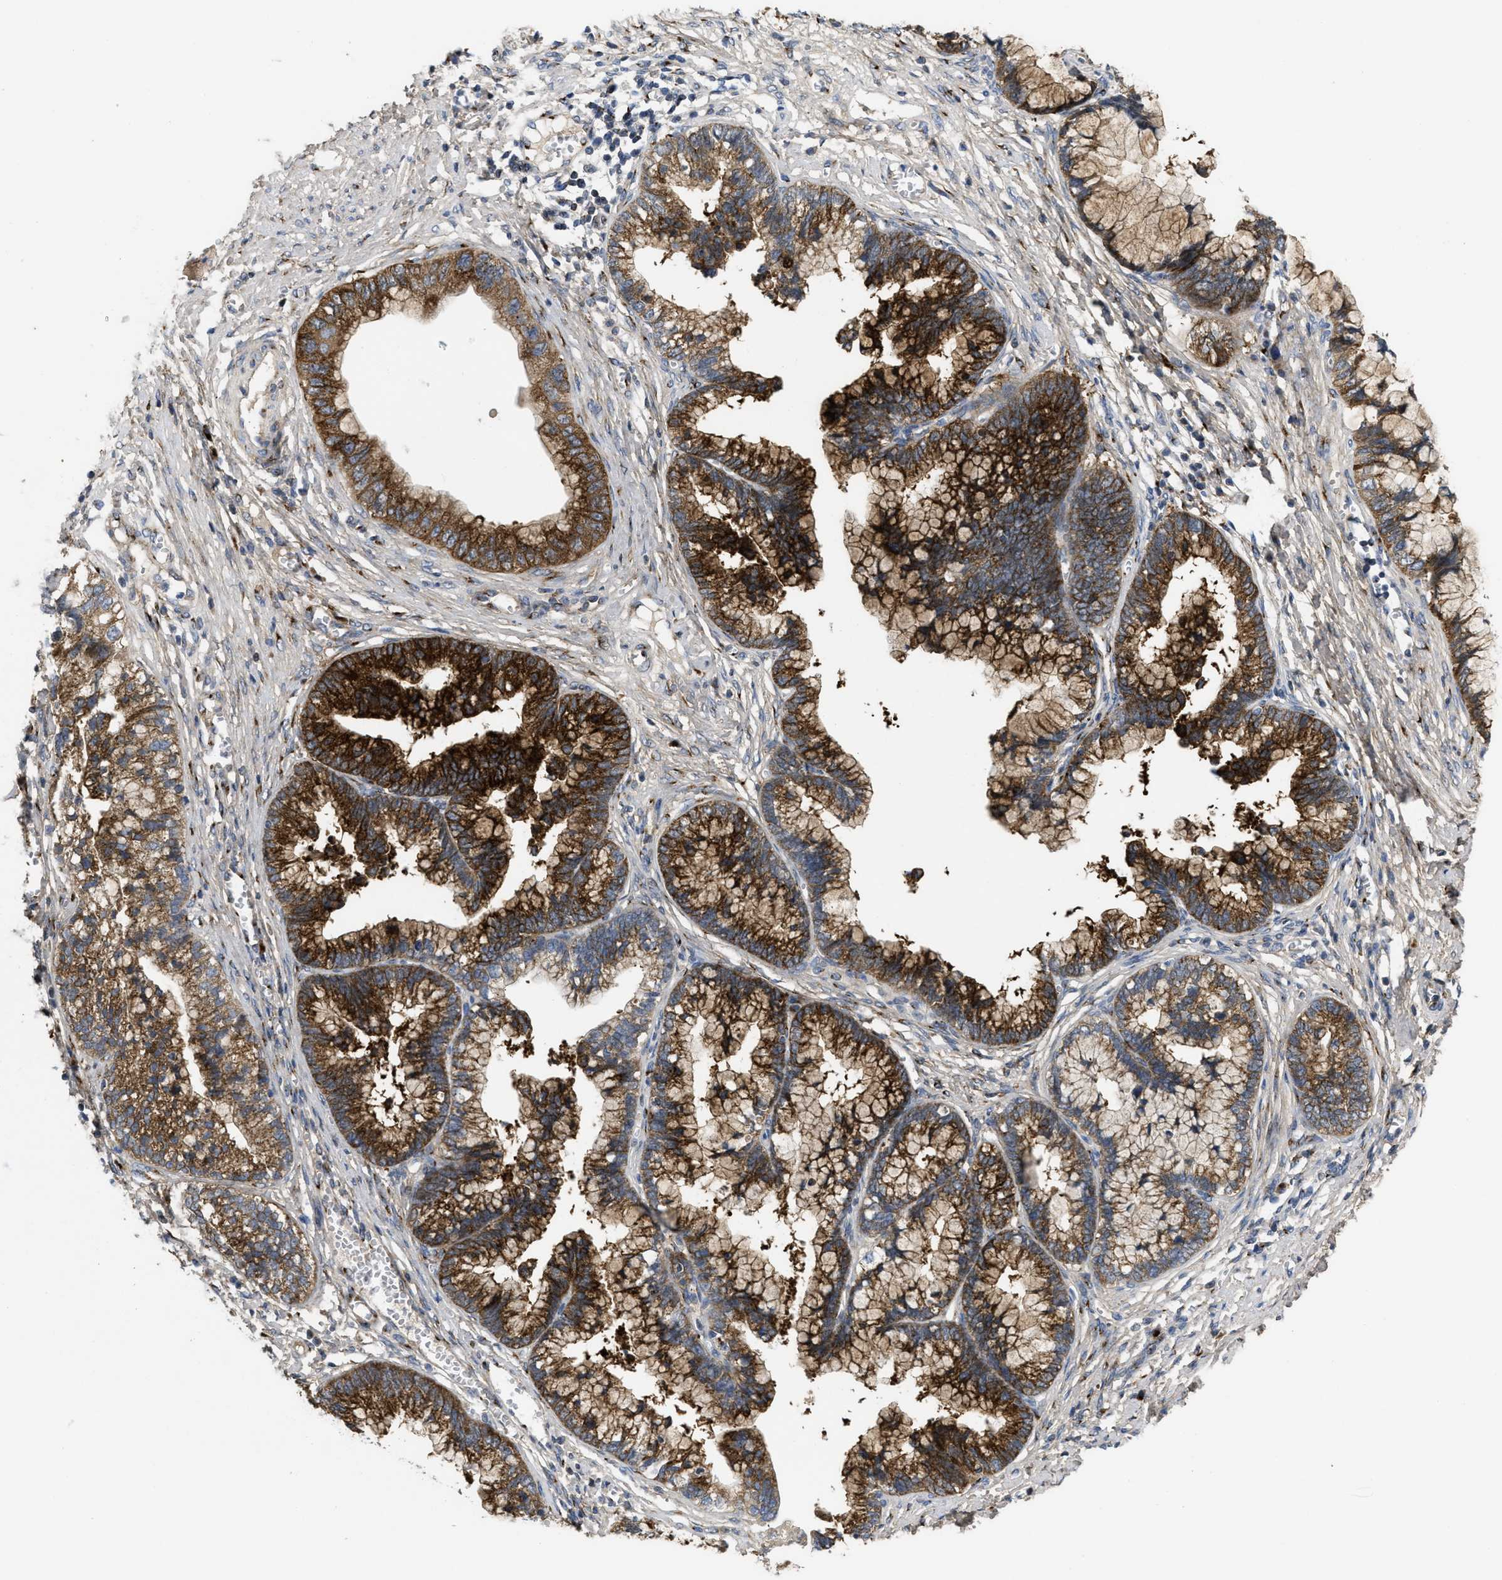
{"staining": {"intensity": "strong", "quantity": ">75%", "location": "cytoplasmic/membranous"}, "tissue": "cervical cancer", "cell_type": "Tumor cells", "image_type": "cancer", "snomed": [{"axis": "morphology", "description": "Adenocarcinoma, NOS"}, {"axis": "topography", "description": "Cervix"}], "caption": "Human adenocarcinoma (cervical) stained with a brown dye exhibits strong cytoplasmic/membranous positive positivity in about >75% of tumor cells.", "gene": "ZNF70", "patient": {"sex": "female", "age": 44}}